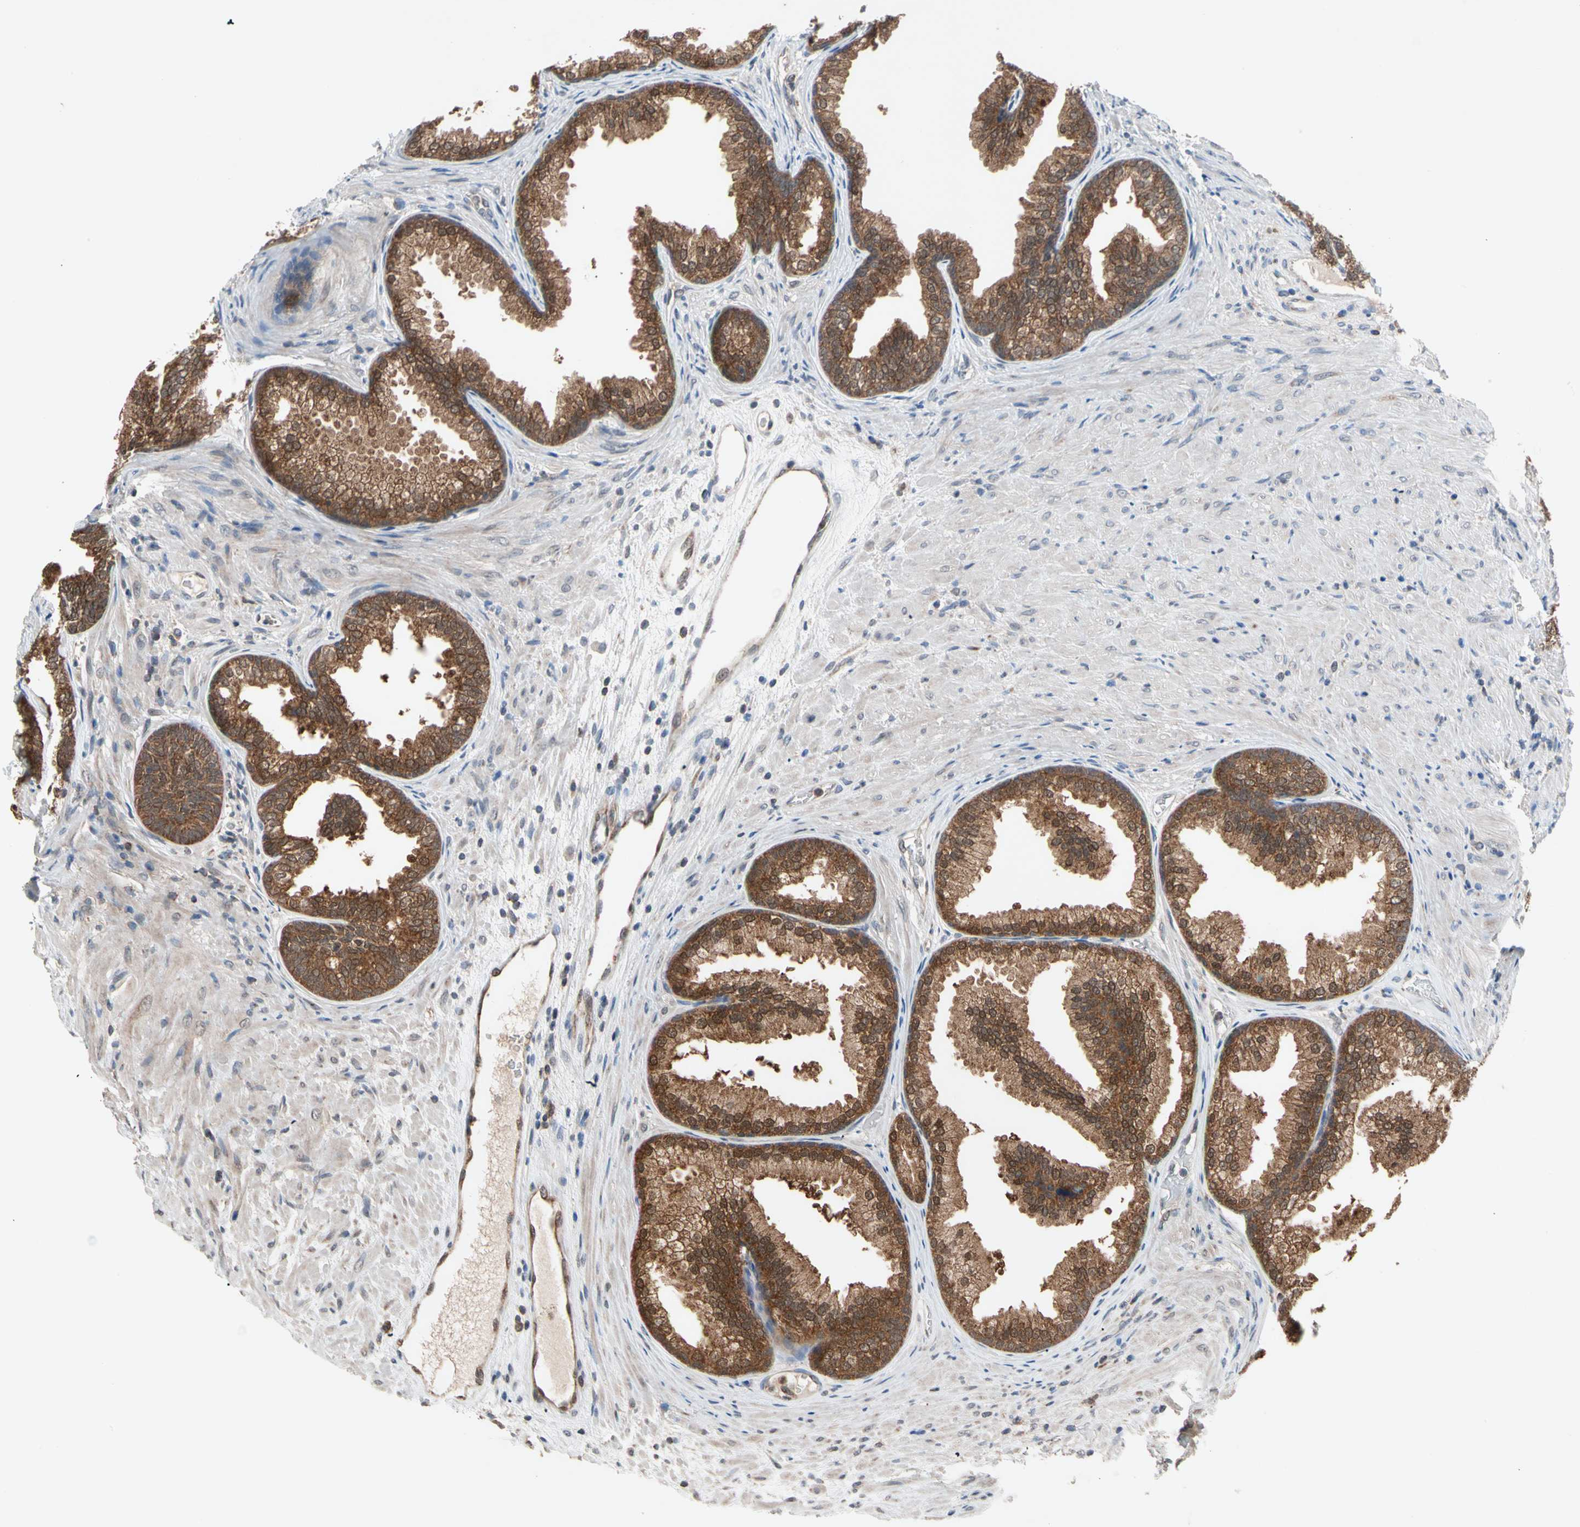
{"staining": {"intensity": "strong", "quantity": ">75%", "location": "cytoplasmic/membranous,nuclear"}, "tissue": "prostate", "cell_type": "Glandular cells", "image_type": "normal", "snomed": [{"axis": "morphology", "description": "Normal tissue, NOS"}, {"axis": "topography", "description": "Prostate"}], "caption": "Protein staining of unremarkable prostate exhibits strong cytoplasmic/membranous,nuclear staining in about >75% of glandular cells.", "gene": "MTHFS", "patient": {"sex": "male", "age": 76}}